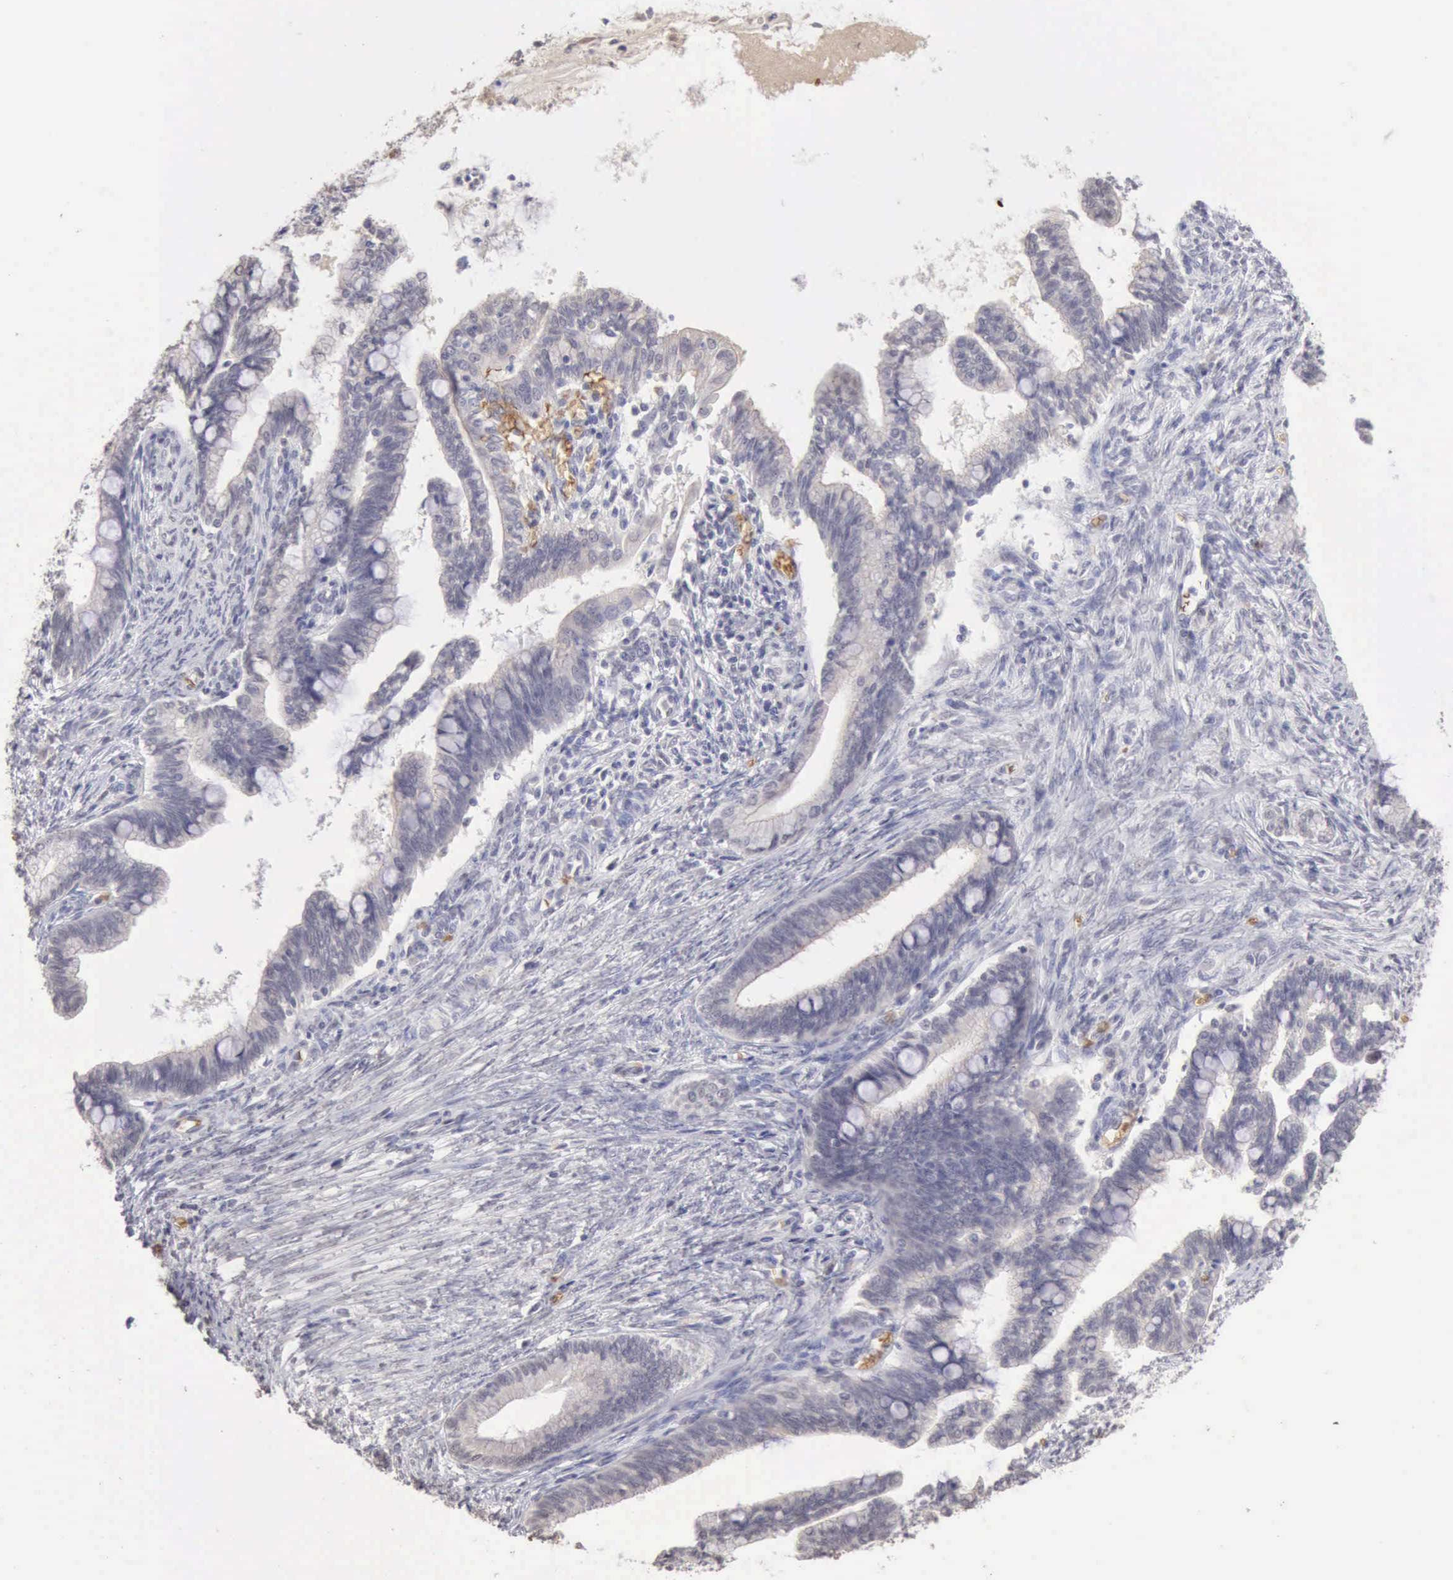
{"staining": {"intensity": "negative", "quantity": "none", "location": "none"}, "tissue": "cervical cancer", "cell_type": "Tumor cells", "image_type": "cancer", "snomed": [{"axis": "morphology", "description": "Adenocarcinoma, NOS"}, {"axis": "topography", "description": "Cervix"}], "caption": "IHC micrograph of human adenocarcinoma (cervical) stained for a protein (brown), which exhibits no expression in tumor cells. (DAB (3,3'-diaminobenzidine) IHC, high magnification).", "gene": "CFI", "patient": {"sex": "female", "age": 36}}